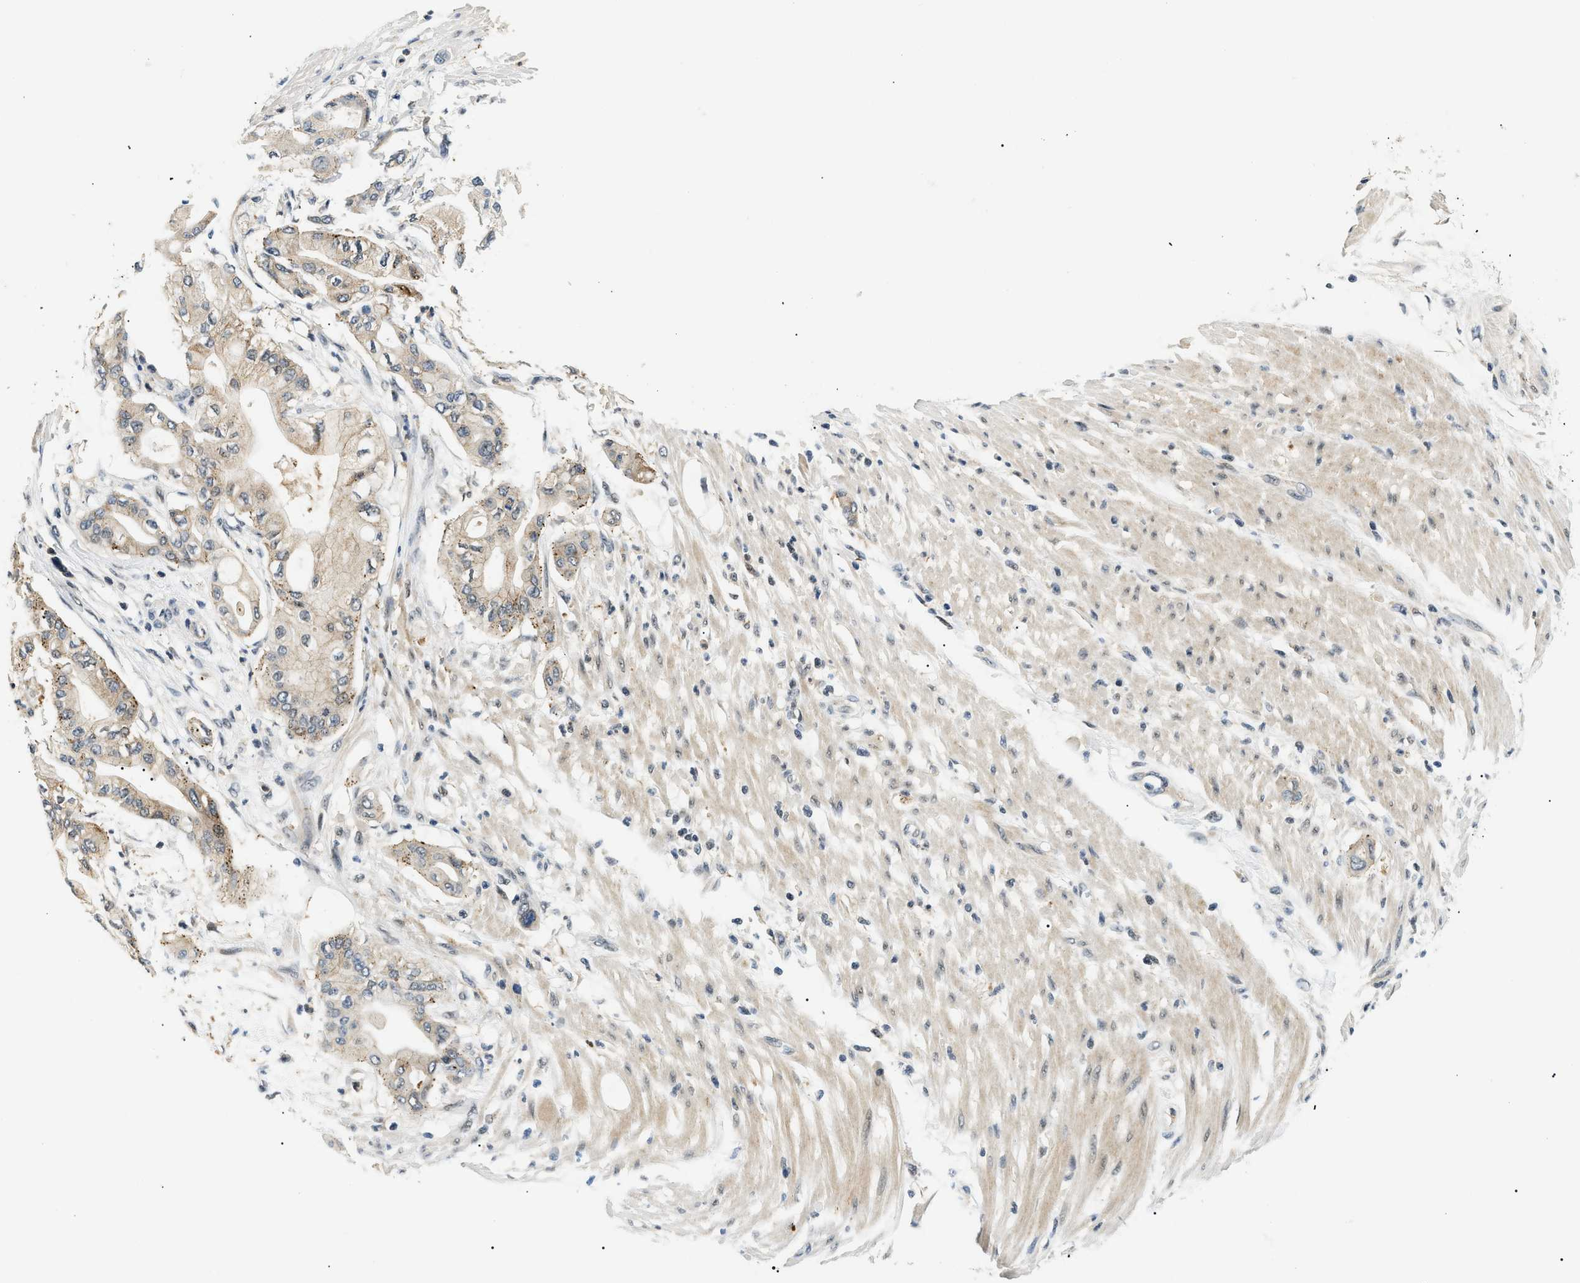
{"staining": {"intensity": "moderate", "quantity": ">75%", "location": "cytoplasmic/membranous,nuclear"}, "tissue": "pancreatic cancer", "cell_type": "Tumor cells", "image_type": "cancer", "snomed": [{"axis": "morphology", "description": "Adenocarcinoma, NOS"}, {"axis": "morphology", "description": "Adenocarcinoma, metastatic, NOS"}, {"axis": "topography", "description": "Lymph node"}, {"axis": "topography", "description": "Pancreas"}, {"axis": "topography", "description": "Duodenum"}], "caption": "Adenocarcinoma (pancreatic) stained with DAB immunohistochemistry (IHC) shows medium levels of moderate cytoplasmic/membranous and nuclear expression in approximately >75% of tumor cells. The protein of interest is shown in brown color, while the nuclei are stained blue.", "gene": "RBM15", "patient": {"sex": "female", "age": 64}}